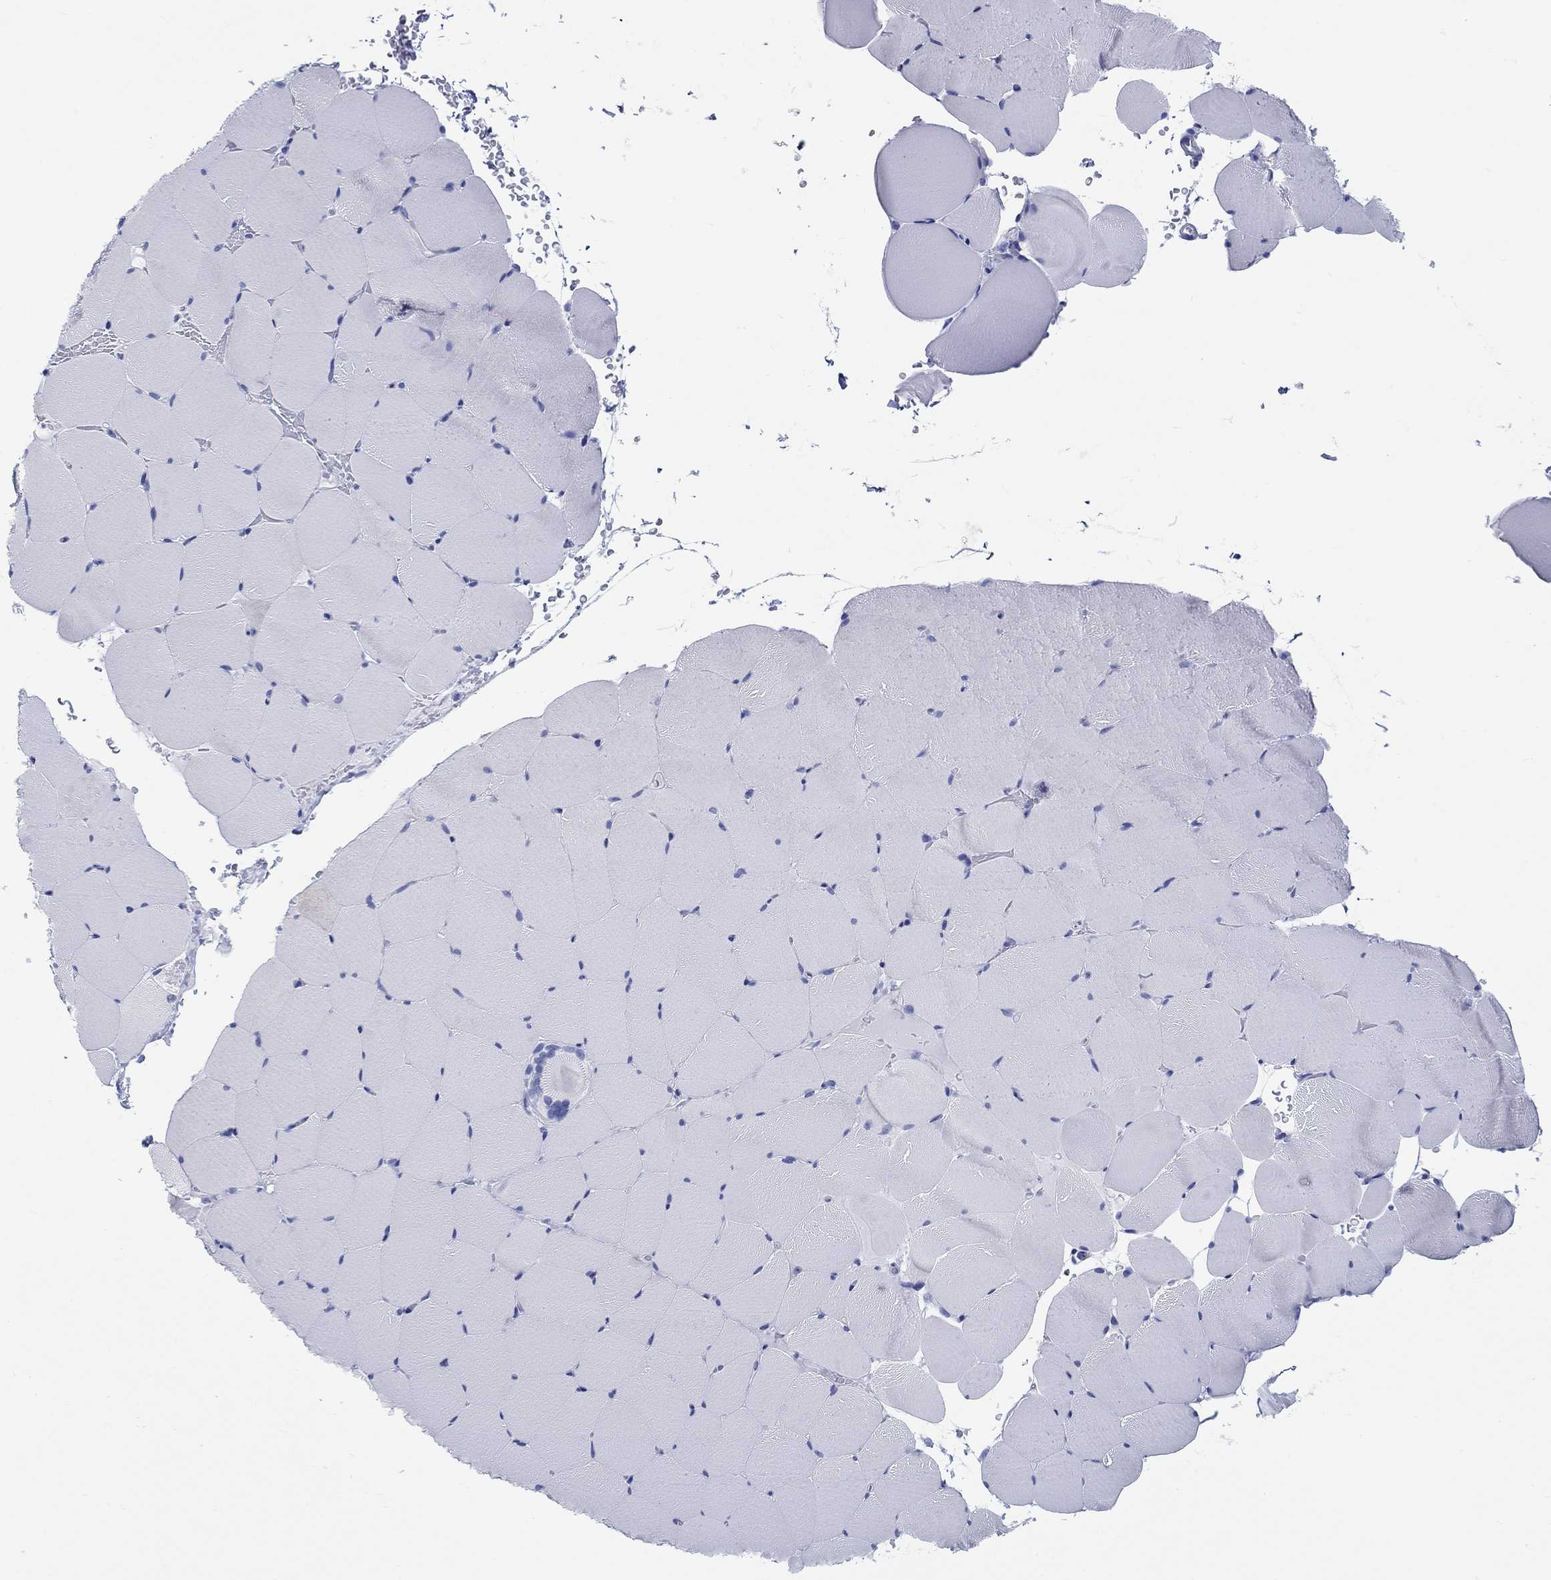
{"staining": {"intensity": "negative", "quantity": "none", "location": "none"}, "tissue": "skeletal muscle", "cell_type": "Myocytes", "image_type": "normal", "snomed": [{"axis": "morphology", "description": "Normal tissue, NOS"}, {"axis": "topography", "description": "Skeletal muscle"}], "caption": "DAB immunohistochemical staining of normal human skeletal muscle shows no significant expression in myocytes. Brightfield microscopy of IHC stained with DAB (brown) and hematoxylin (blue), captured at high magnification.", "gene": "RD3L", "patient": {"sex": "female", "age": 37}}